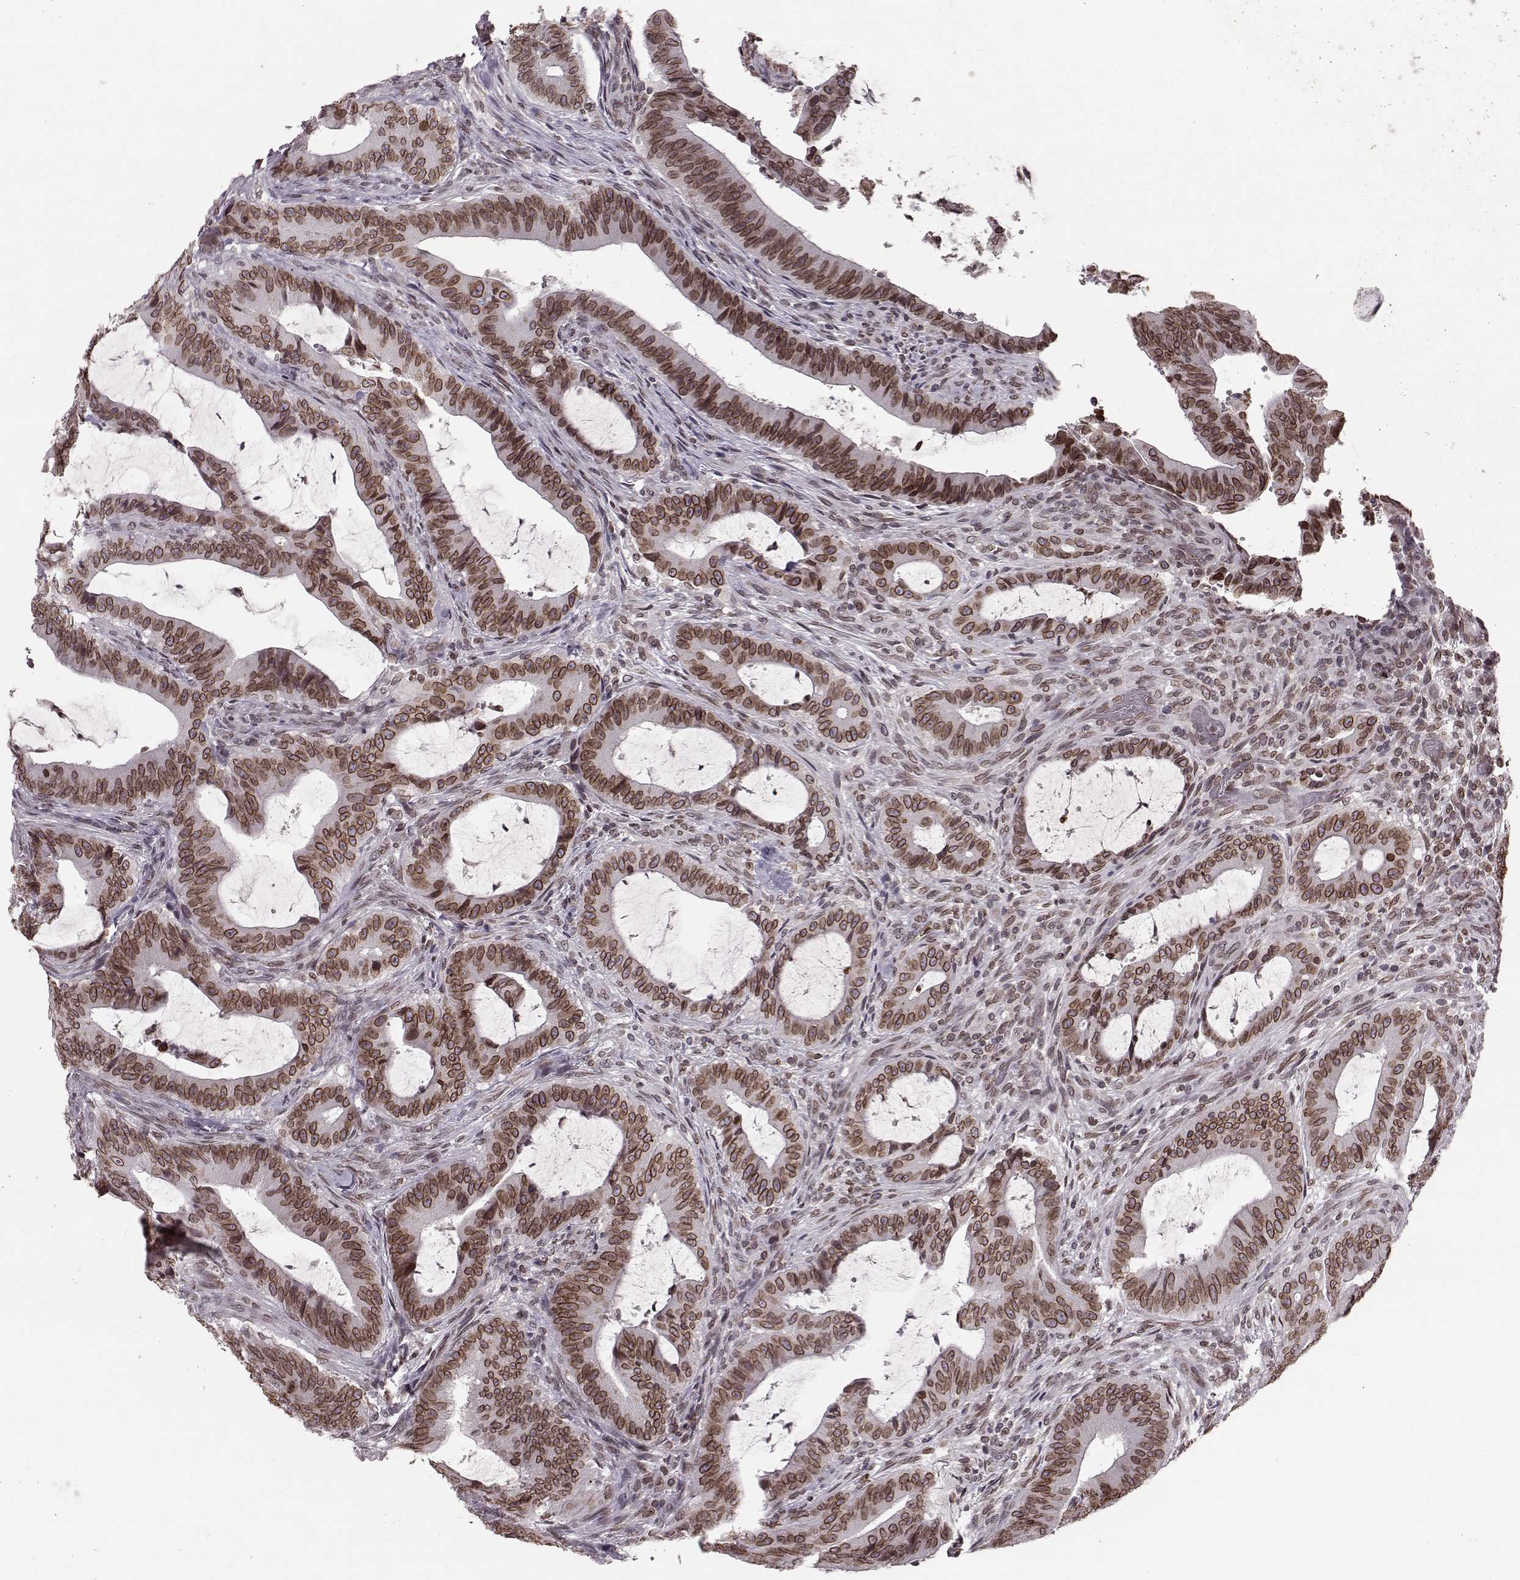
{"staining": {"intensity": "strong", "quantity": ">75%", "location": "cytoplasmic/membranous,nuclear"}, "tissue": "colorectal cancer", "cell_type": "Tumor cells", "image_type": "cancer", "snomed": [{"axis": "morphology", "description": "Adenocarcinoma, NOS"}, {"axis": "topography", "description": "Colon"}], "caption": "DAB (3,3'-diaminobenzidine) immunohistochemical staining of adenocarcinoma (colorectal) demonstrates strong cytoplasmic/membranous and nuclear protein staining in about >75% of tumor cells. (DAB = brown stain, brightfield microscopy at high magnification).", "gene": "DCAF12", "patient": {"sex": "female", "age": 43}}